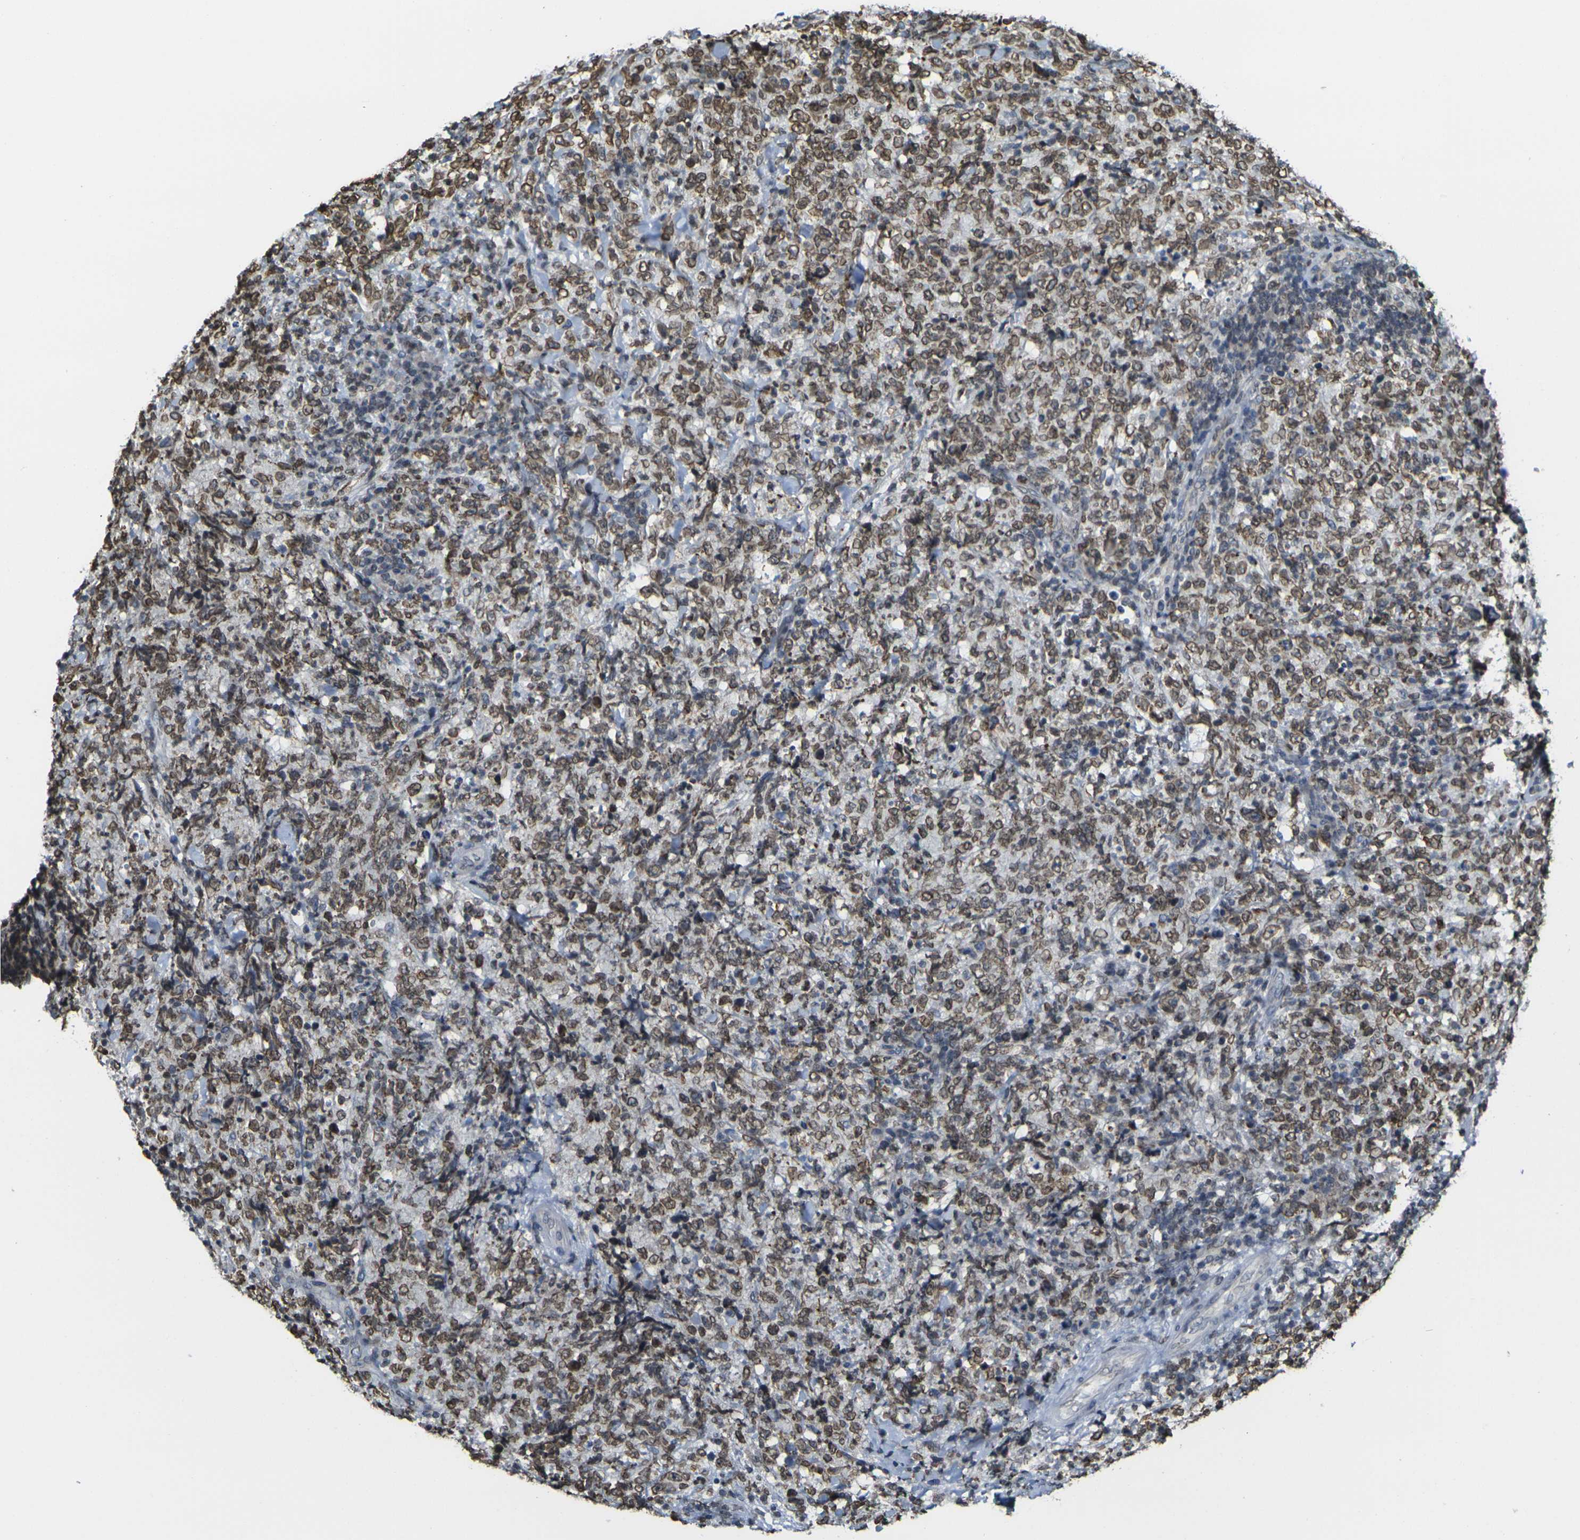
{"staining": {"intensity": "moderate", "quantity": ">75%", "location": "nuclear"}, "tissue": "lymphoma", "cell_type": "Tumor cells", "image_type": "cancer", "snomed": [{"axis": "morphology", "description": "Malignant lymphoma, non-Hodgkin's type, High grade"}, {"axis": "topography", "description": "Tonsil"}], "caption": "Human high-grade malignant lymphoma, non-Hodgkin's type stained with a brown dye shows moderate nuclear positive staining in about >75% of tumor cells.", "gene": "BRDT", "patient": {"sex": "female", "age": 36}}